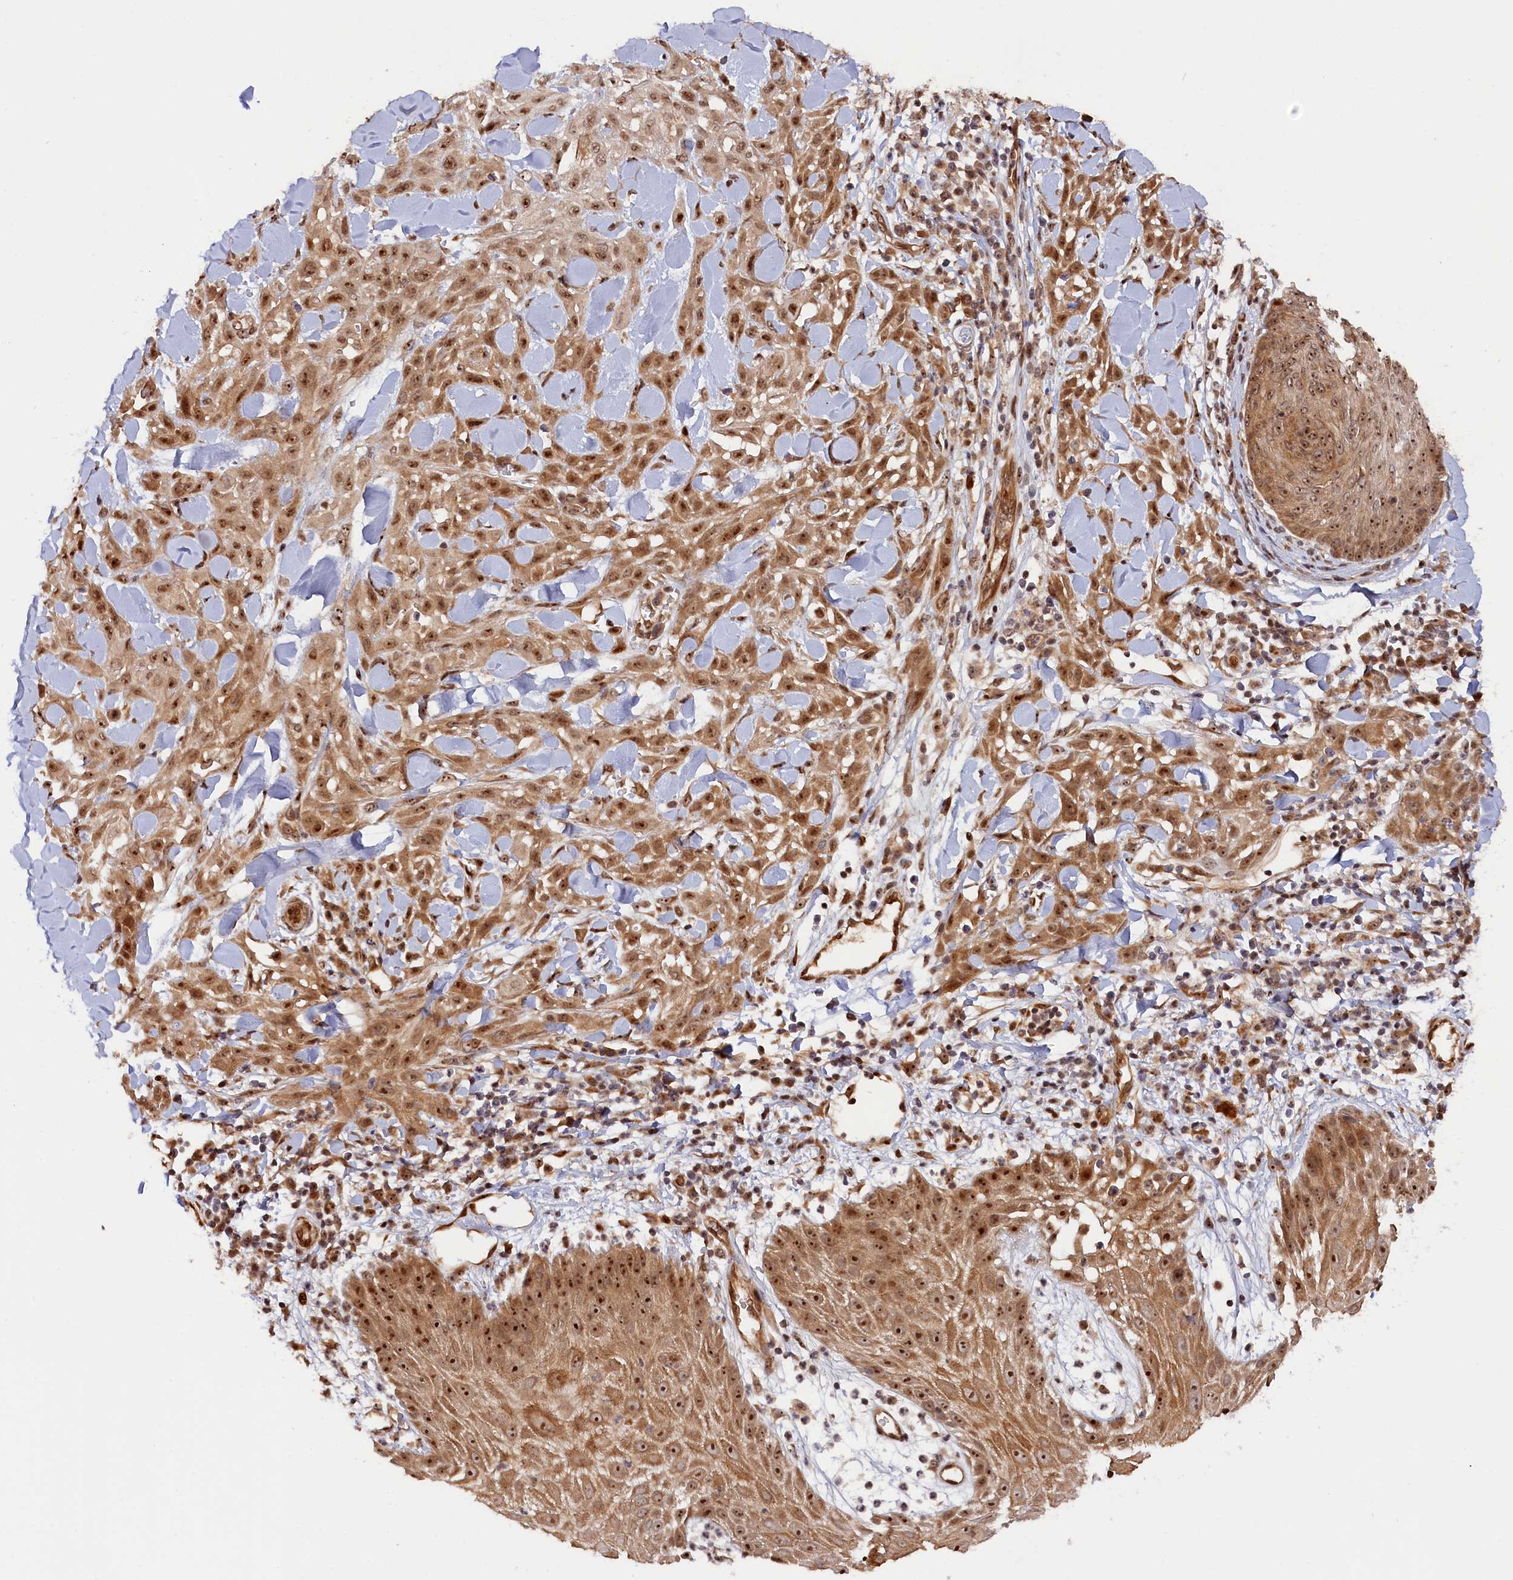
{"staining": {"intensity": "moderate", "quantity": ">75%", "location": "cytoplasmic/membranous,nuclear"}, "tissue": "skin cancer", "cell_type": "Tumor cells", "image_type": "cancer", "snomed": [{"axis": "morphology", "description": "Squamous cell carcinoma, NOS"}, {"axis": "topography", "description": "Skin"}], "caption": "Immunohistochemistry image of squamous cell carcinoma (skin) stained for a protein (brown), which exhibits medium levels of moderate cytoplasmic/membranous and nuclear staining in approximately >75% of tumor cells.", "gene": "ANKRD24", "patient": {"sex": "male", "age": 24}}